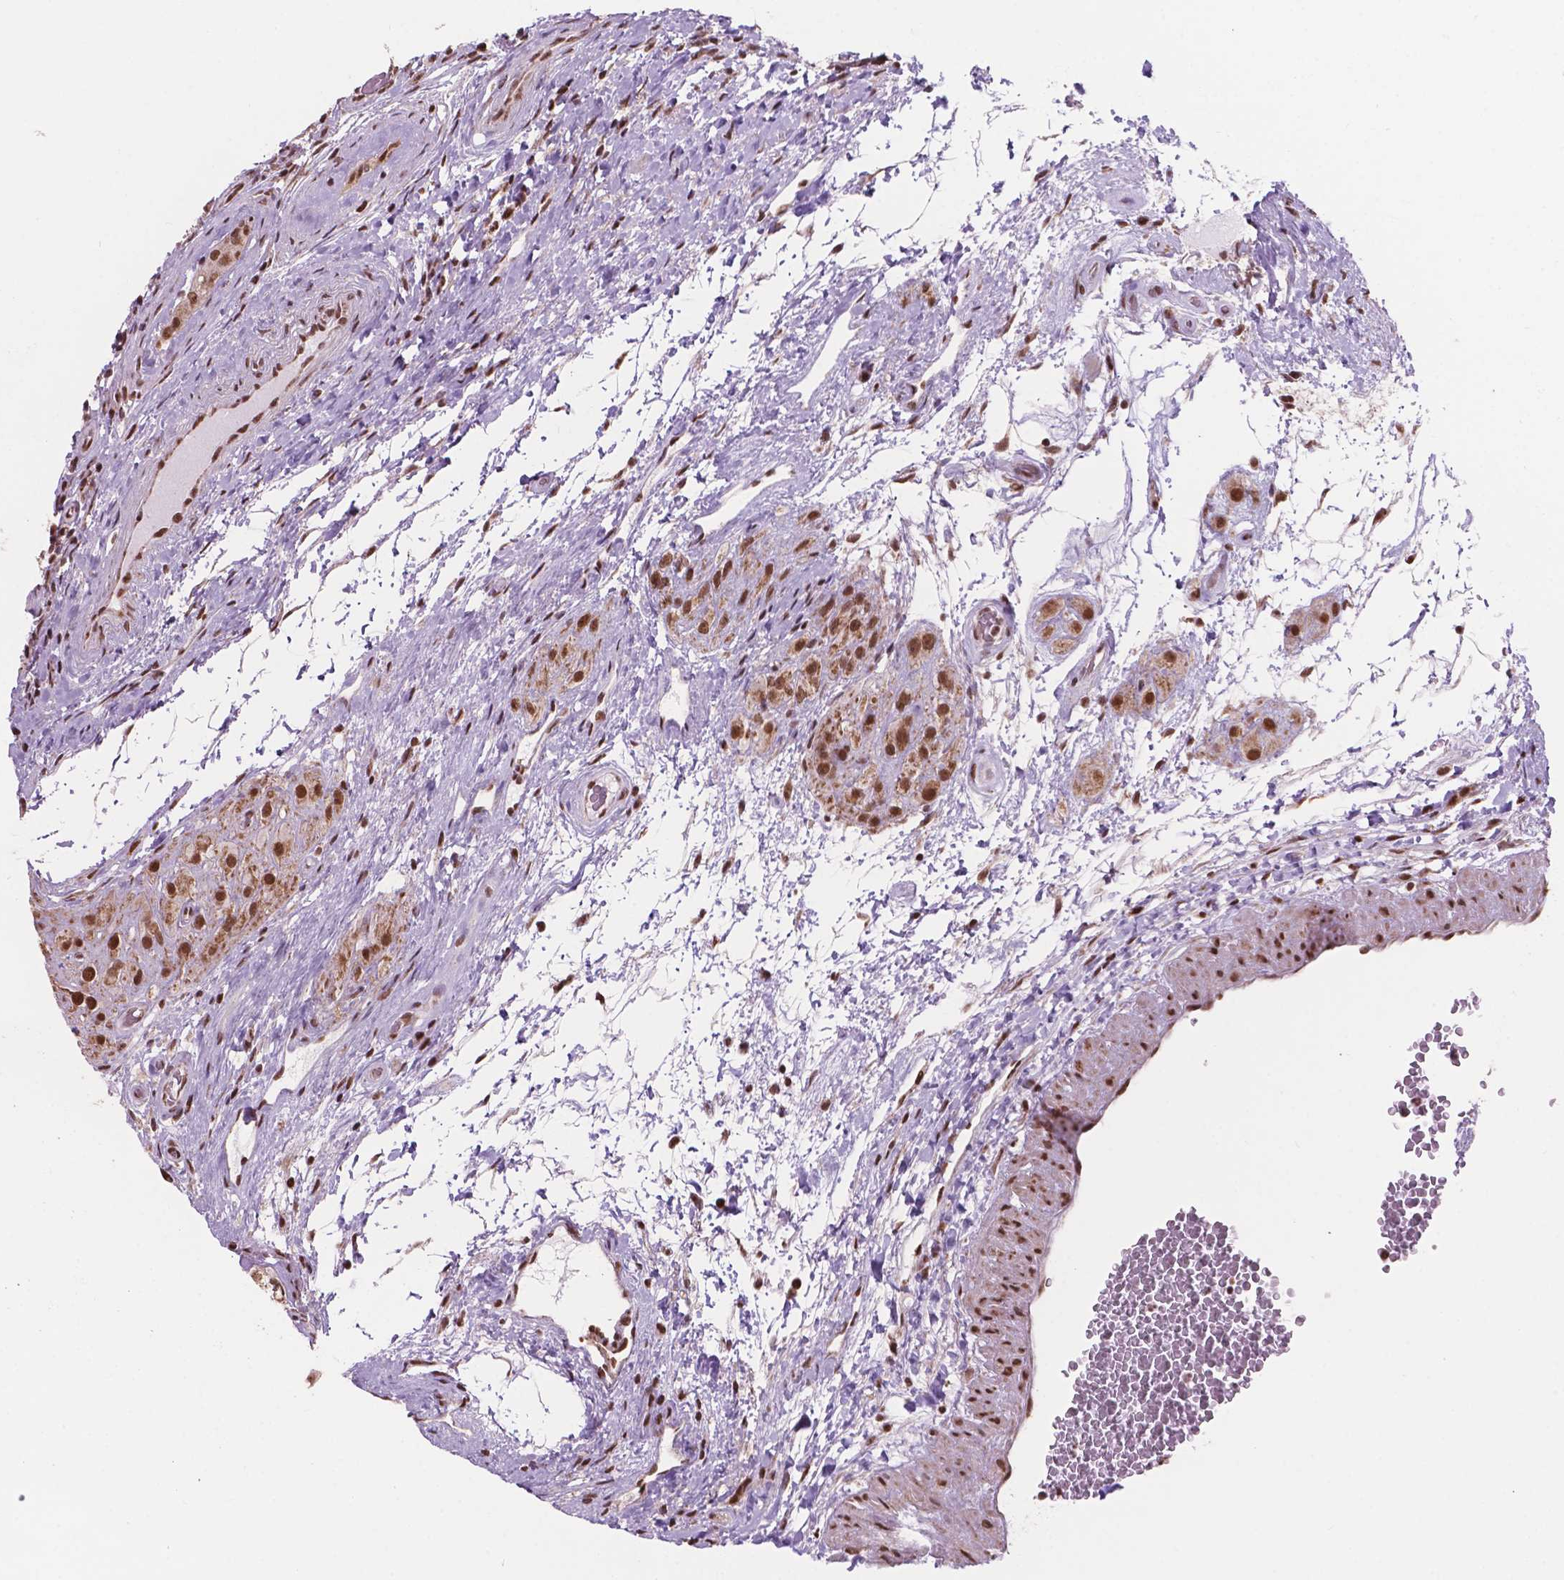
{"staining": {"intensity": "moderate", "quantity": ">75%", "location": "cytoplasmic/membranous,nuclear"}, "tissue": "testis cancer", "cell_type": "Tumor cells", "image_type": "cancer", "snomed": [{"axis": "morphology", "description": "Seminoma, NOS"}, {"axis": "morphology", "description": "Carcinoma, Embryonal, NOS"}, {"axis": "topography", "description": "Testis"}], "caption": "Human testis cancer stained with a brown dye shows moderate cytoplasmic/membranous and nuclear positive expression in about >75% of tumor cells.", "gene": "NDUFA10", "patient": {"sex": "male", "age": 41}}